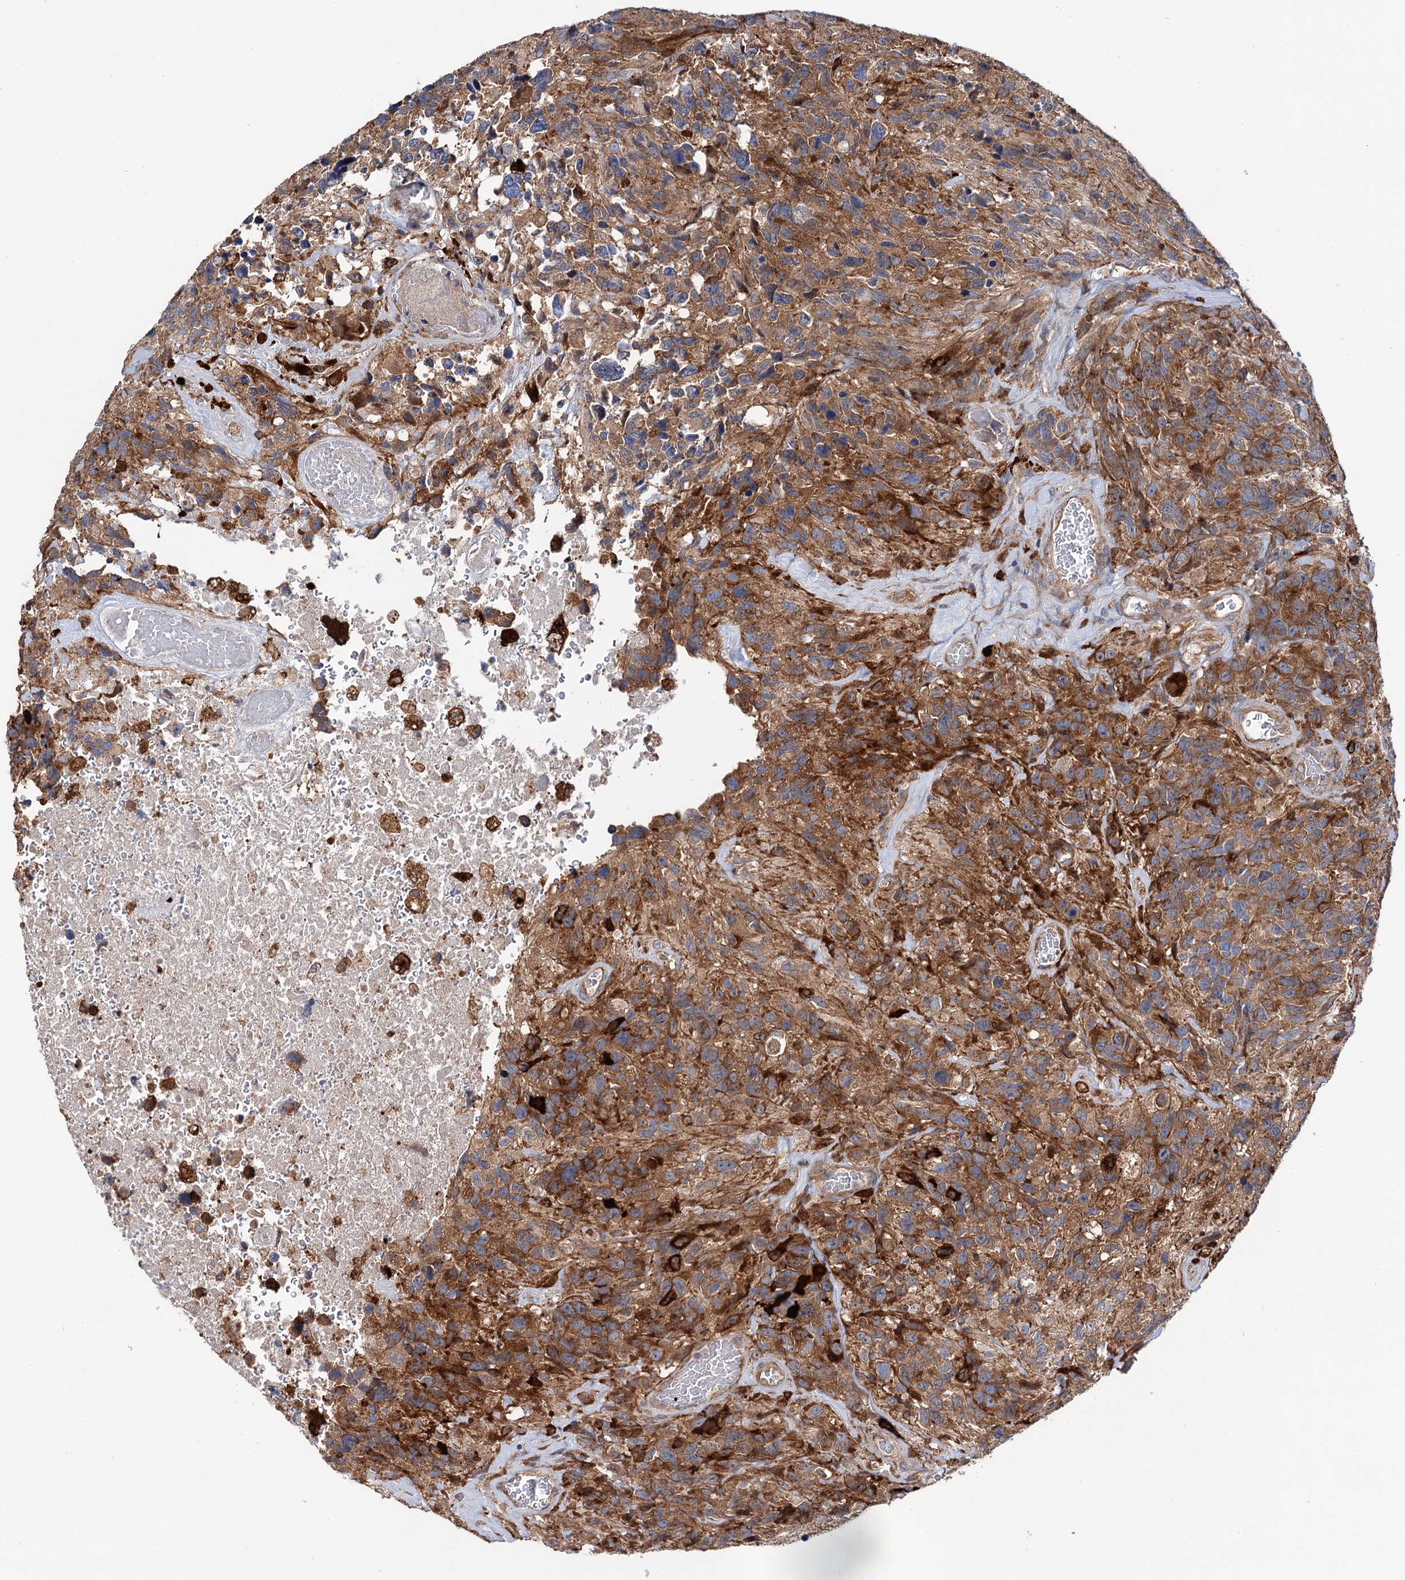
{"staining": {"intensity": "moderate", "quantity": ">75%", "location": "cytoplasmic/membranous"}, "tissue": "glioma", "cell_type": "Tumor cells", "image_type": "cancer", "snomed": [{"axis": "morphology", "description": "Glioma, malignant, High grade"}, {"axis": "topography", "description": "Brain"}], "caption": "This image displays malignant high-grade glioma stained with immunohistochemistry (IHC) to label a protein in brown. The cytoplasmic/membranous of tumor cells show moderate positivity for the protein. Nuclei are counter-stained blue.", "gene": "NAA25", "patient": {"sex": "male", "age": 69}}